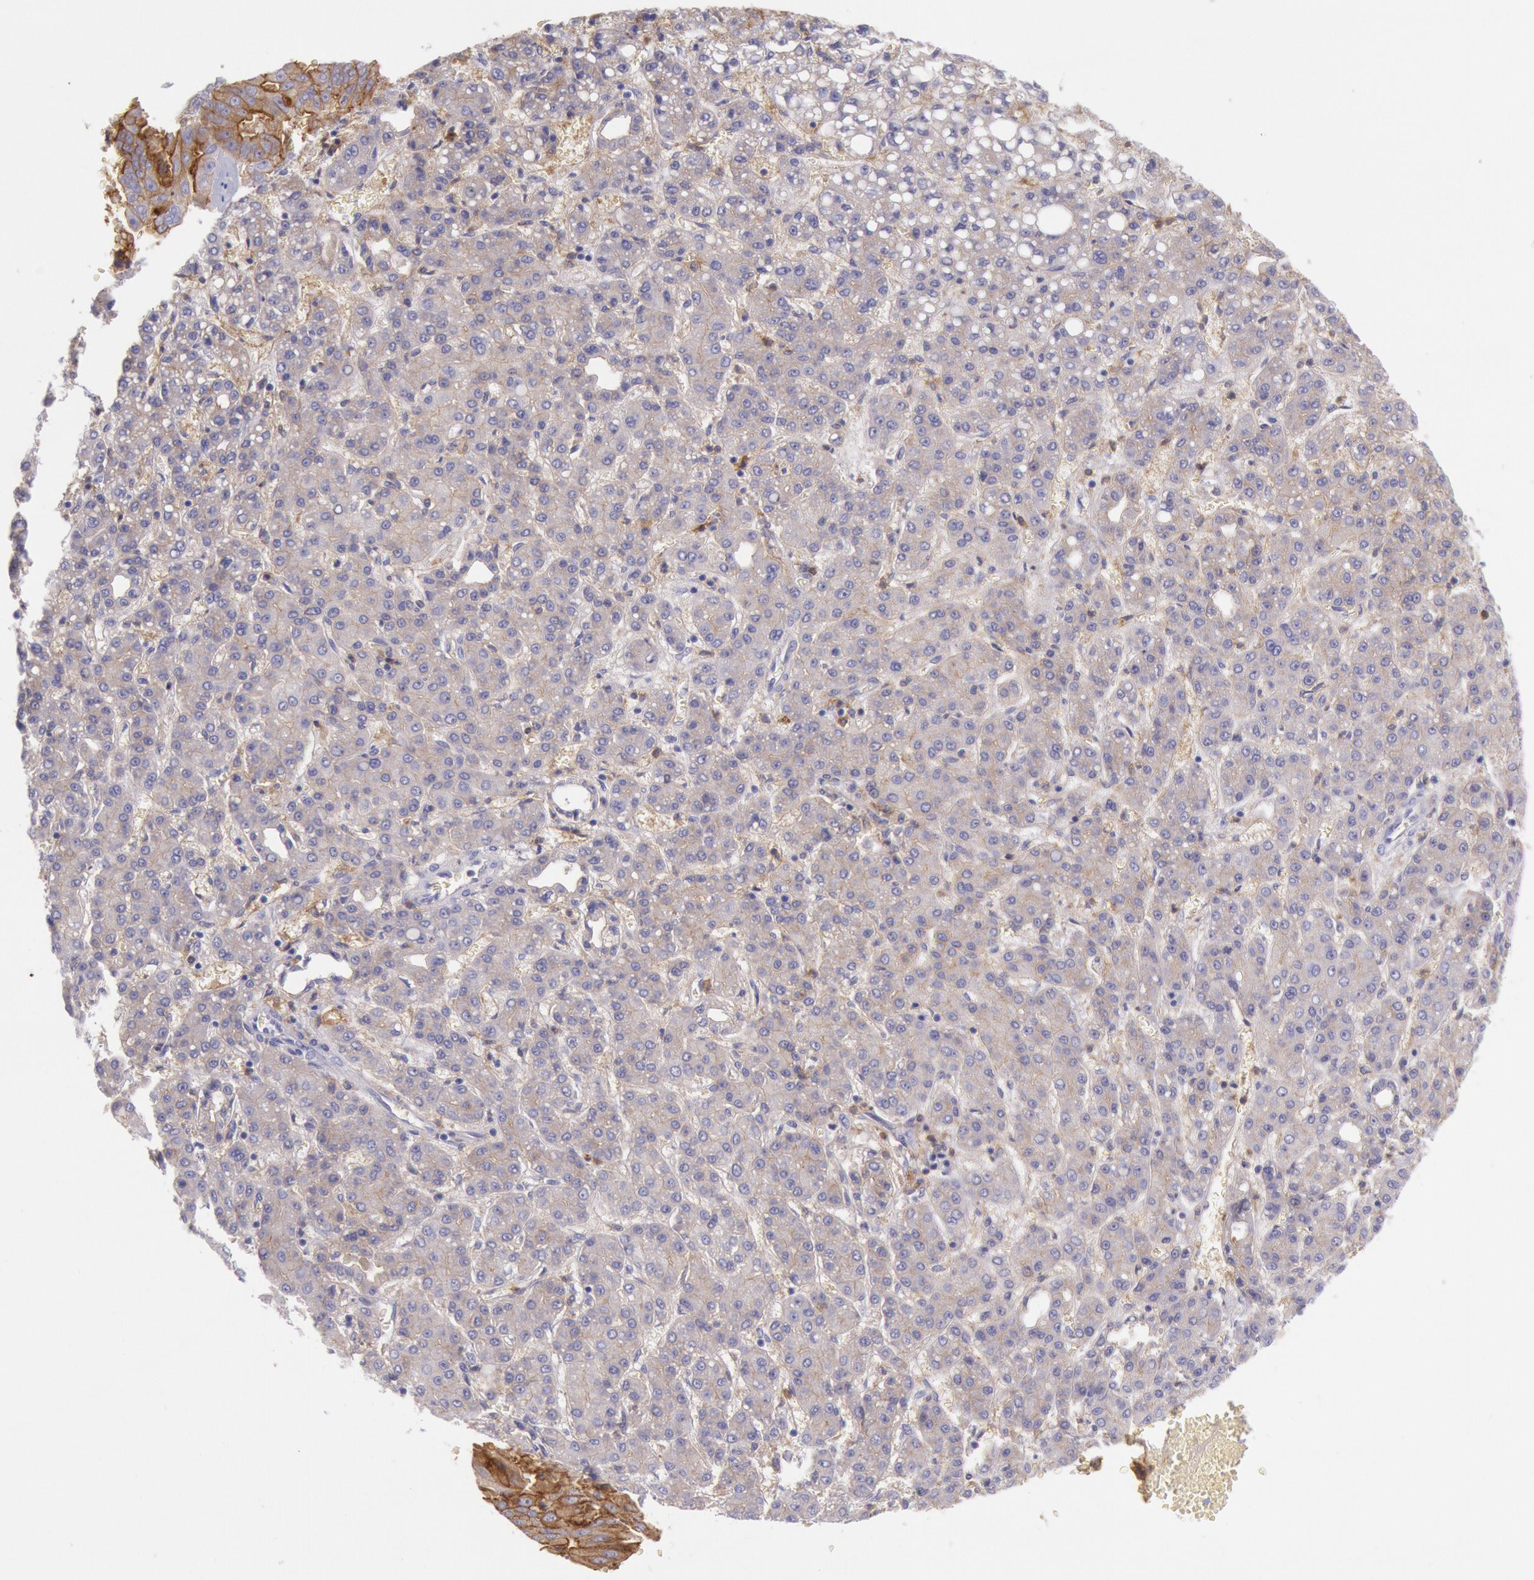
{"staining": {"intensity": "moderate", "quantity": "25%-75%", "location": "cytoplasmic/membranous"}, "tissue": "liver cancer", "cell_type": "Tumor cells", "image_type": "cancer", "snomed": [{"axis": "morphology", "description": "Carcinoma, Hepatocellular, NOS"}, {"axis": "topography", "description": "Liver"}], "caption": "DAB (3,3'-diaminobenzidine) immunohistochemical staining of liver cancer shows moderate cytoplasmic/membranous protein positivity in approximately 25%-75% of tumor cells.", "gene": "LYN", "patient": {"sex": "male", "age": 69}}